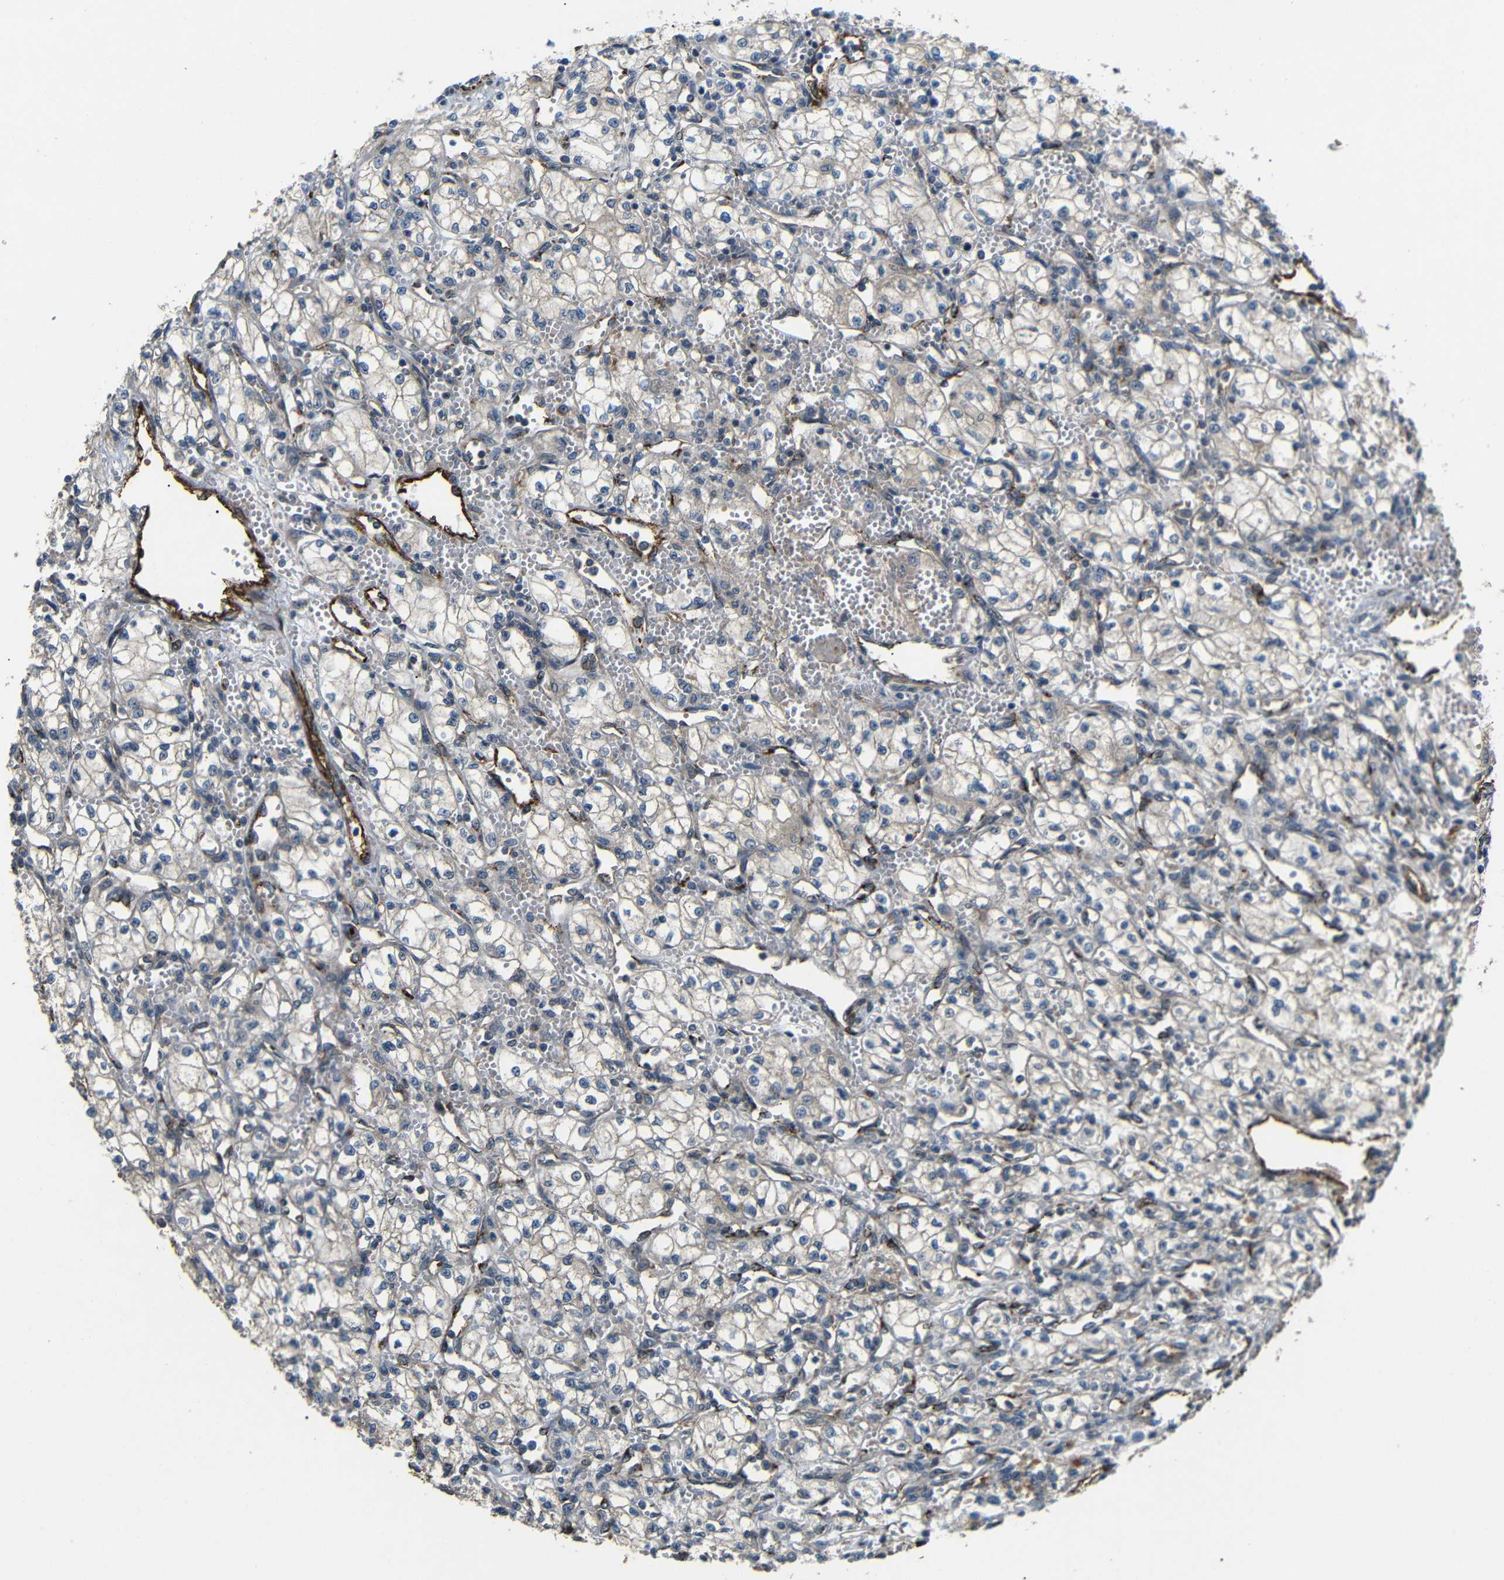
{"staining": {"intensity": "negative", "quantity": "none", "location": "none"}, "tissue": "renal cancer", "cell_type": "Tumor cells", "image_type": "cancer", "snomed": [{"axis": "morphology", "description": "Normal tissue, NOS"}, {"axis": "morphology", "description": "Adenocarcinoma, NOS"}, {"axis": "topography", "description": "Kidney"}], "caption": "Tumor cells show no significant protein expression in renal adenocarcinoma.", "gene": "ATP7A", "patient": {"sex": "male", "age": 59}}